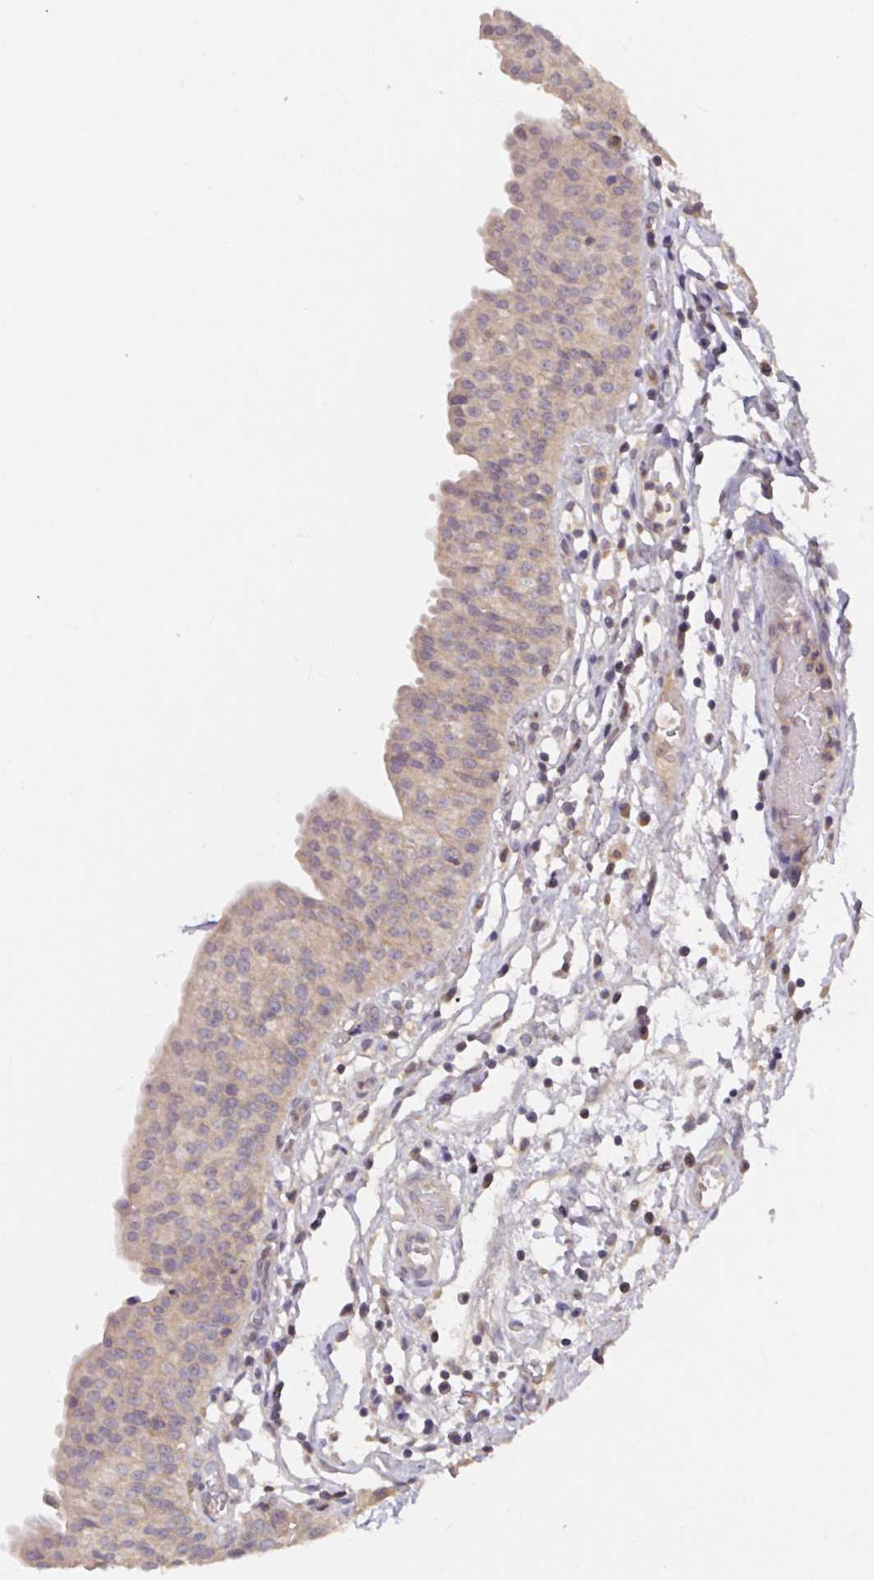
{"staining": {"intensity": "weak", "quantity": ">75%", "location": "cytoplasmic/membranous"}, "tissue": "urinary bladder", "cell_type": "Urothelial cells", "image_type": "normal", "snomed": [{"axis": "morphology", "description": "Normal tissue, NOS"}, {"axis": "topography", "description": "Urinary bladder"}], "caption": "A histopathology image of human urinary bladder stained for a protein reveals weak cytoplasmic/membranous brown staining in urothelial cells. (DAB IHC, brown staining for protein, blue staining for nuclei).", "gene": "HEPN1", "patient": {"sex": "male", "age": 64}}